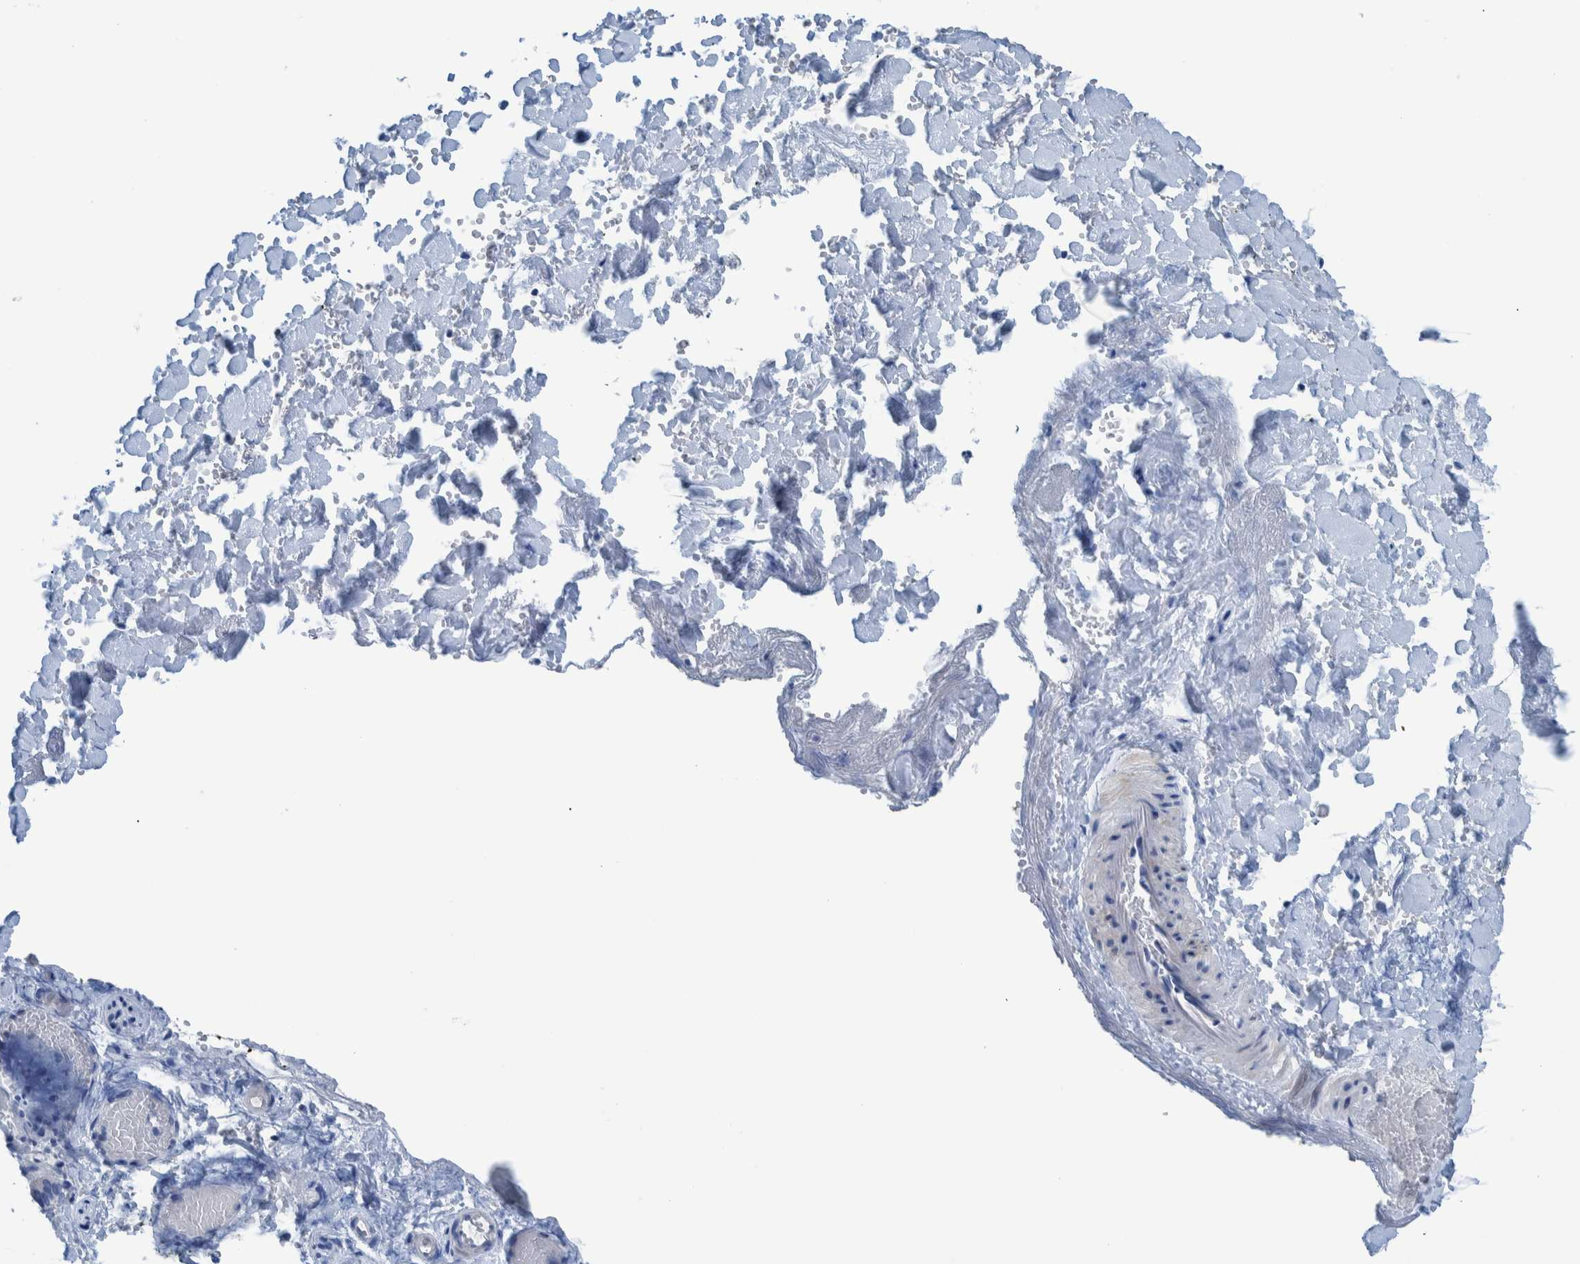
{"staining": {"intensity": "negative", "quantity": "none", "location": "none"}, "tissue": "salivary gland", "cell_type": "Glandular cells", "image_type": "normal", "snomed": [{"axis": "morphology", "description": "Normal tissue, NOS"}, {"axis": "topography", "description": "Salivary gland"}], "caption": "The IHC histopathology image has no significant expression in glandular cells of salivary gland. (Immunohistochemistry (ihc), brightfield microscopy, high magnification).", "gene": "IDO1", "patient": {"sex": "female", "age": 33}}